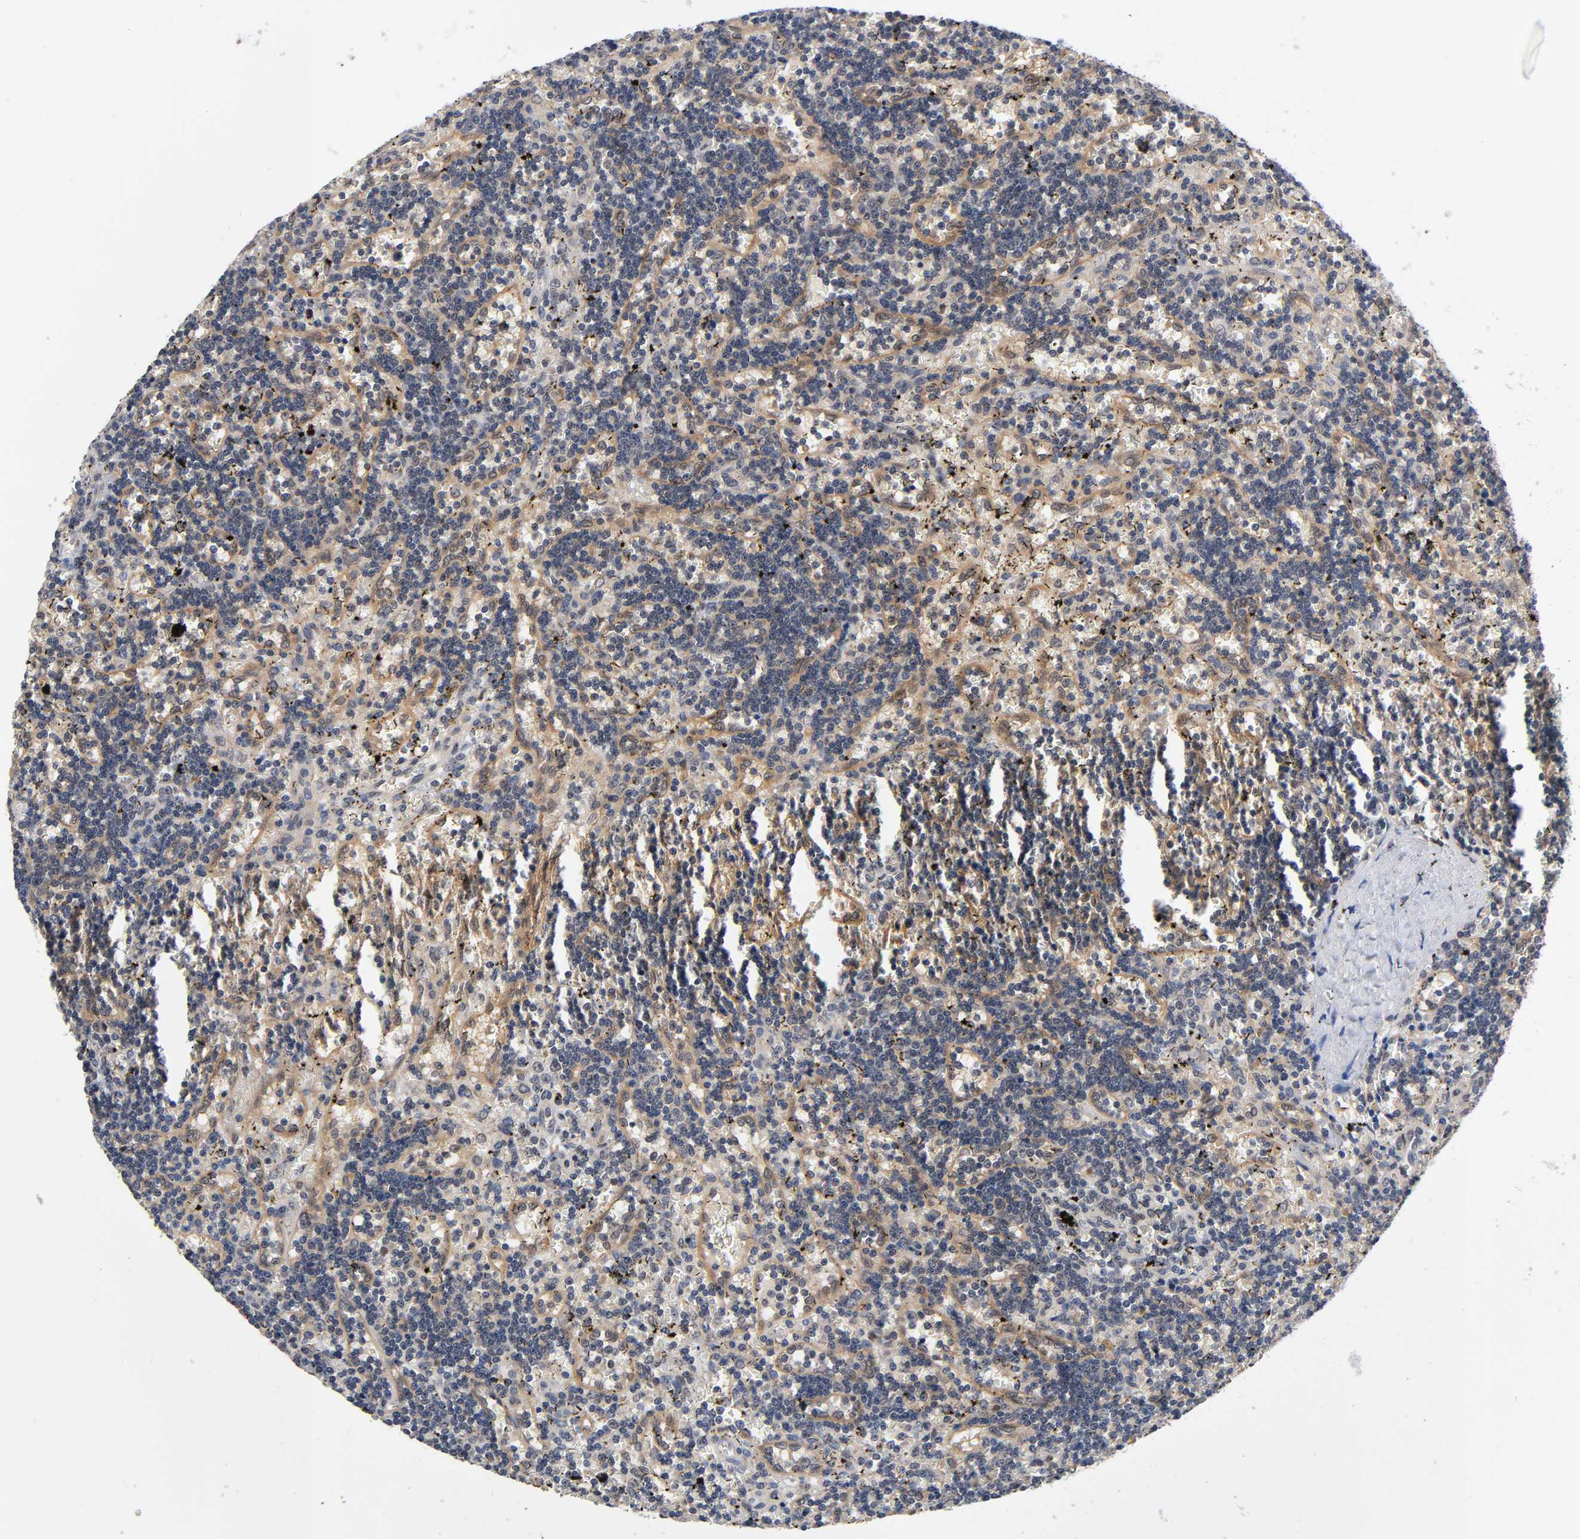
{"staining": {"intensity": "weak", "quantity": "25%-75%", "location": "cytoplasmic/membranous"}, "tissue": "lymphoma", "cell_type": "Tumor cells", "image_type": "cancer", "snomed": [{"axis": "morphology", "description": "Malignant lymphoma, non-Hodgkin's type, Low grade"}, {"axis": "topography", "description": "Spleen"}], "caption": "Human malignant lymphoma, non-Hodgkin's type (low-grade) stained for a protein (brown) demonstrates weak cytoplasmic/membranous positive positivity in approximately 25%-75% of tumor cells.", "gene": "PRKAB1", "patient": {"sex": "male", "age": 60}}